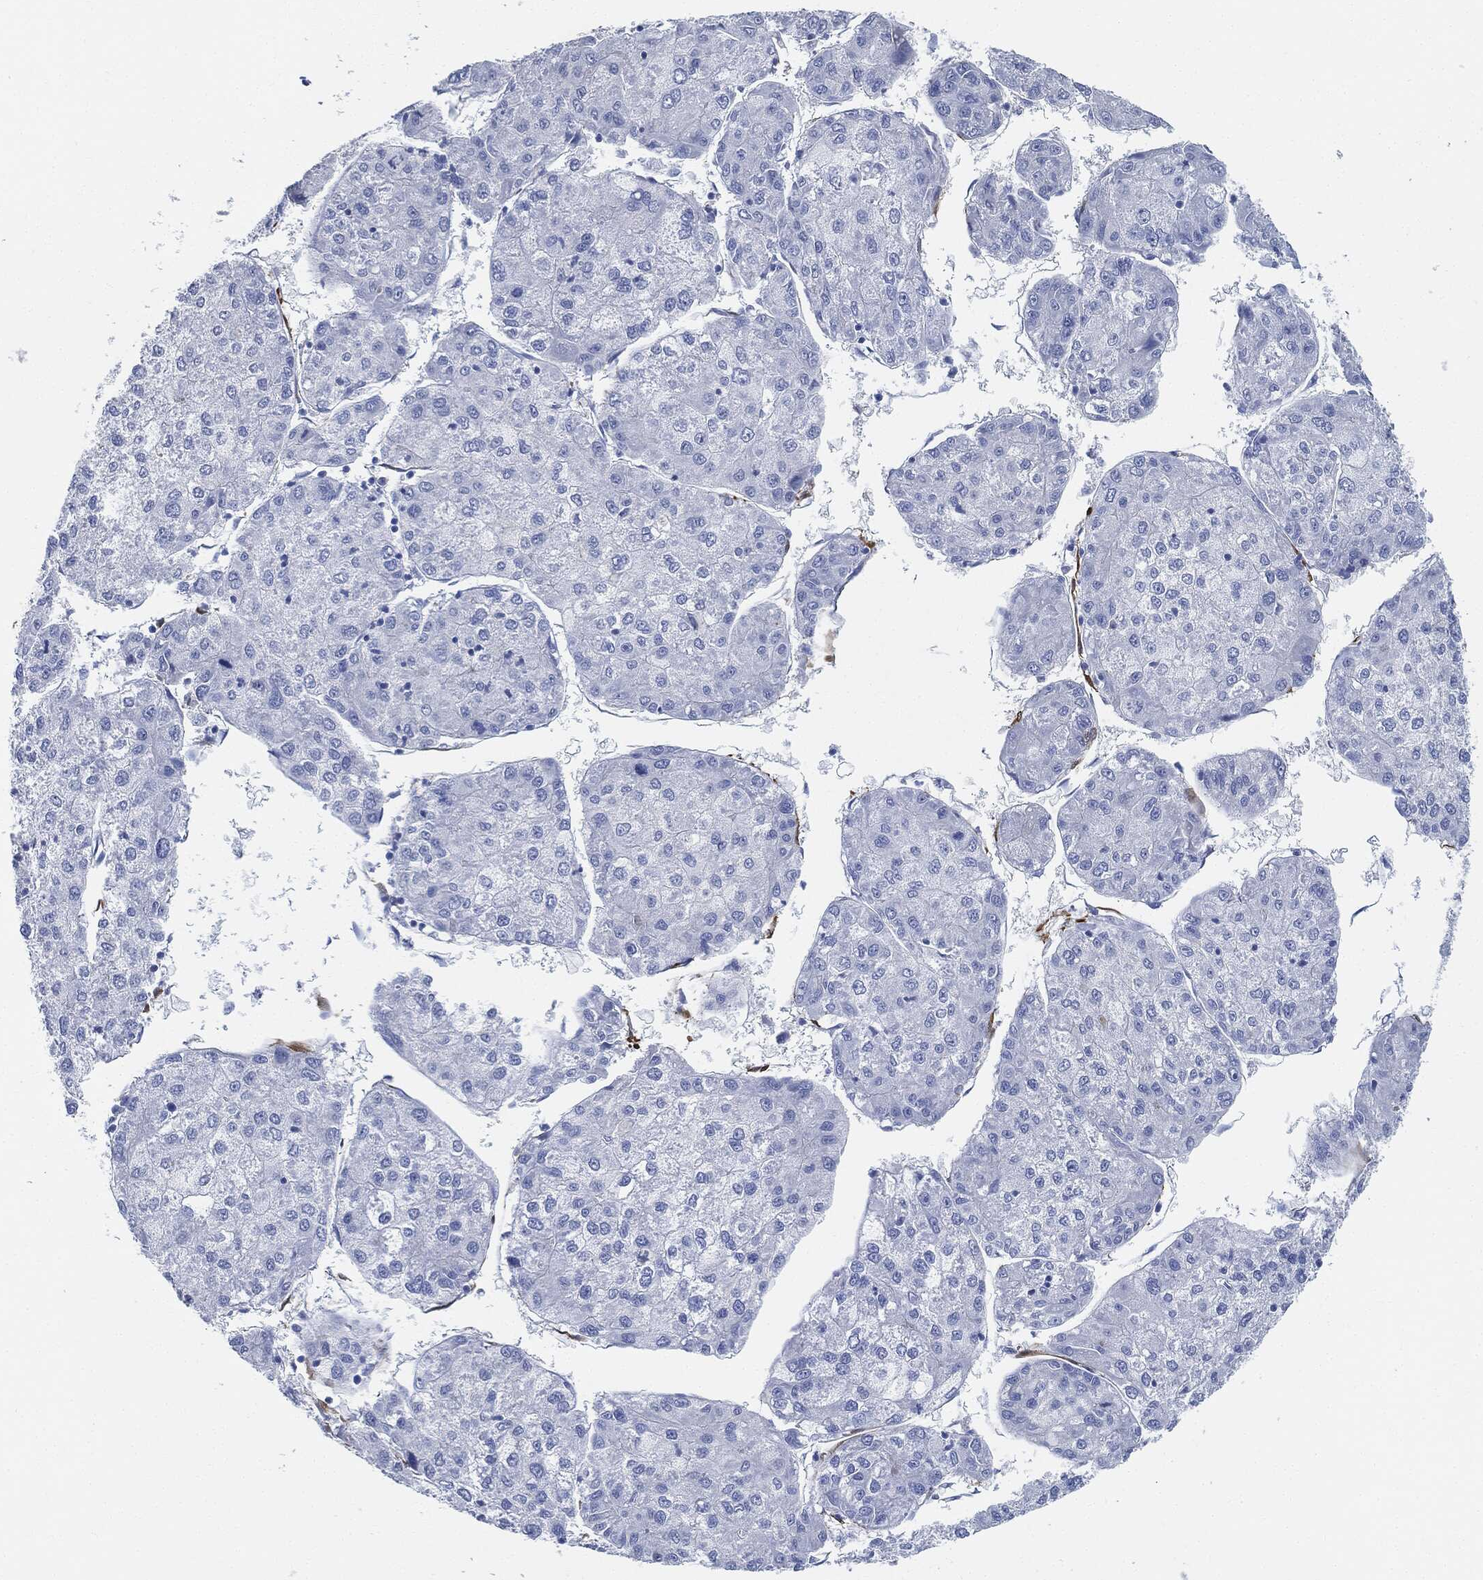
{"staining": {"intensity": "negative", "quantity": "none", "location": "none"}, "tissue": "liver cancer", "cell_type": "Tumor cells", "image_type": "cancer", "snomed": [{"axis": "morphology", "description": "Carcinoma, Hepatocellular, NOS"}, {"axis": "topography", "description": "Liver"}], "caption": "This image is of liver cancer (hepatocellular carcinoma) stained with immunohistochemistry to label a protein in brown with the nuclei are counter-stained blue. There is no expression in tumor cells. The staining was performed using DAB (3,3'-diaminobenzidine) to visualize the protein expression in brown, while the nuclei were stained in blue with hematoxylin (Magnification: 20x).", "gene": "TAGLN", "patient": {"sex": "male", "age": 43}}